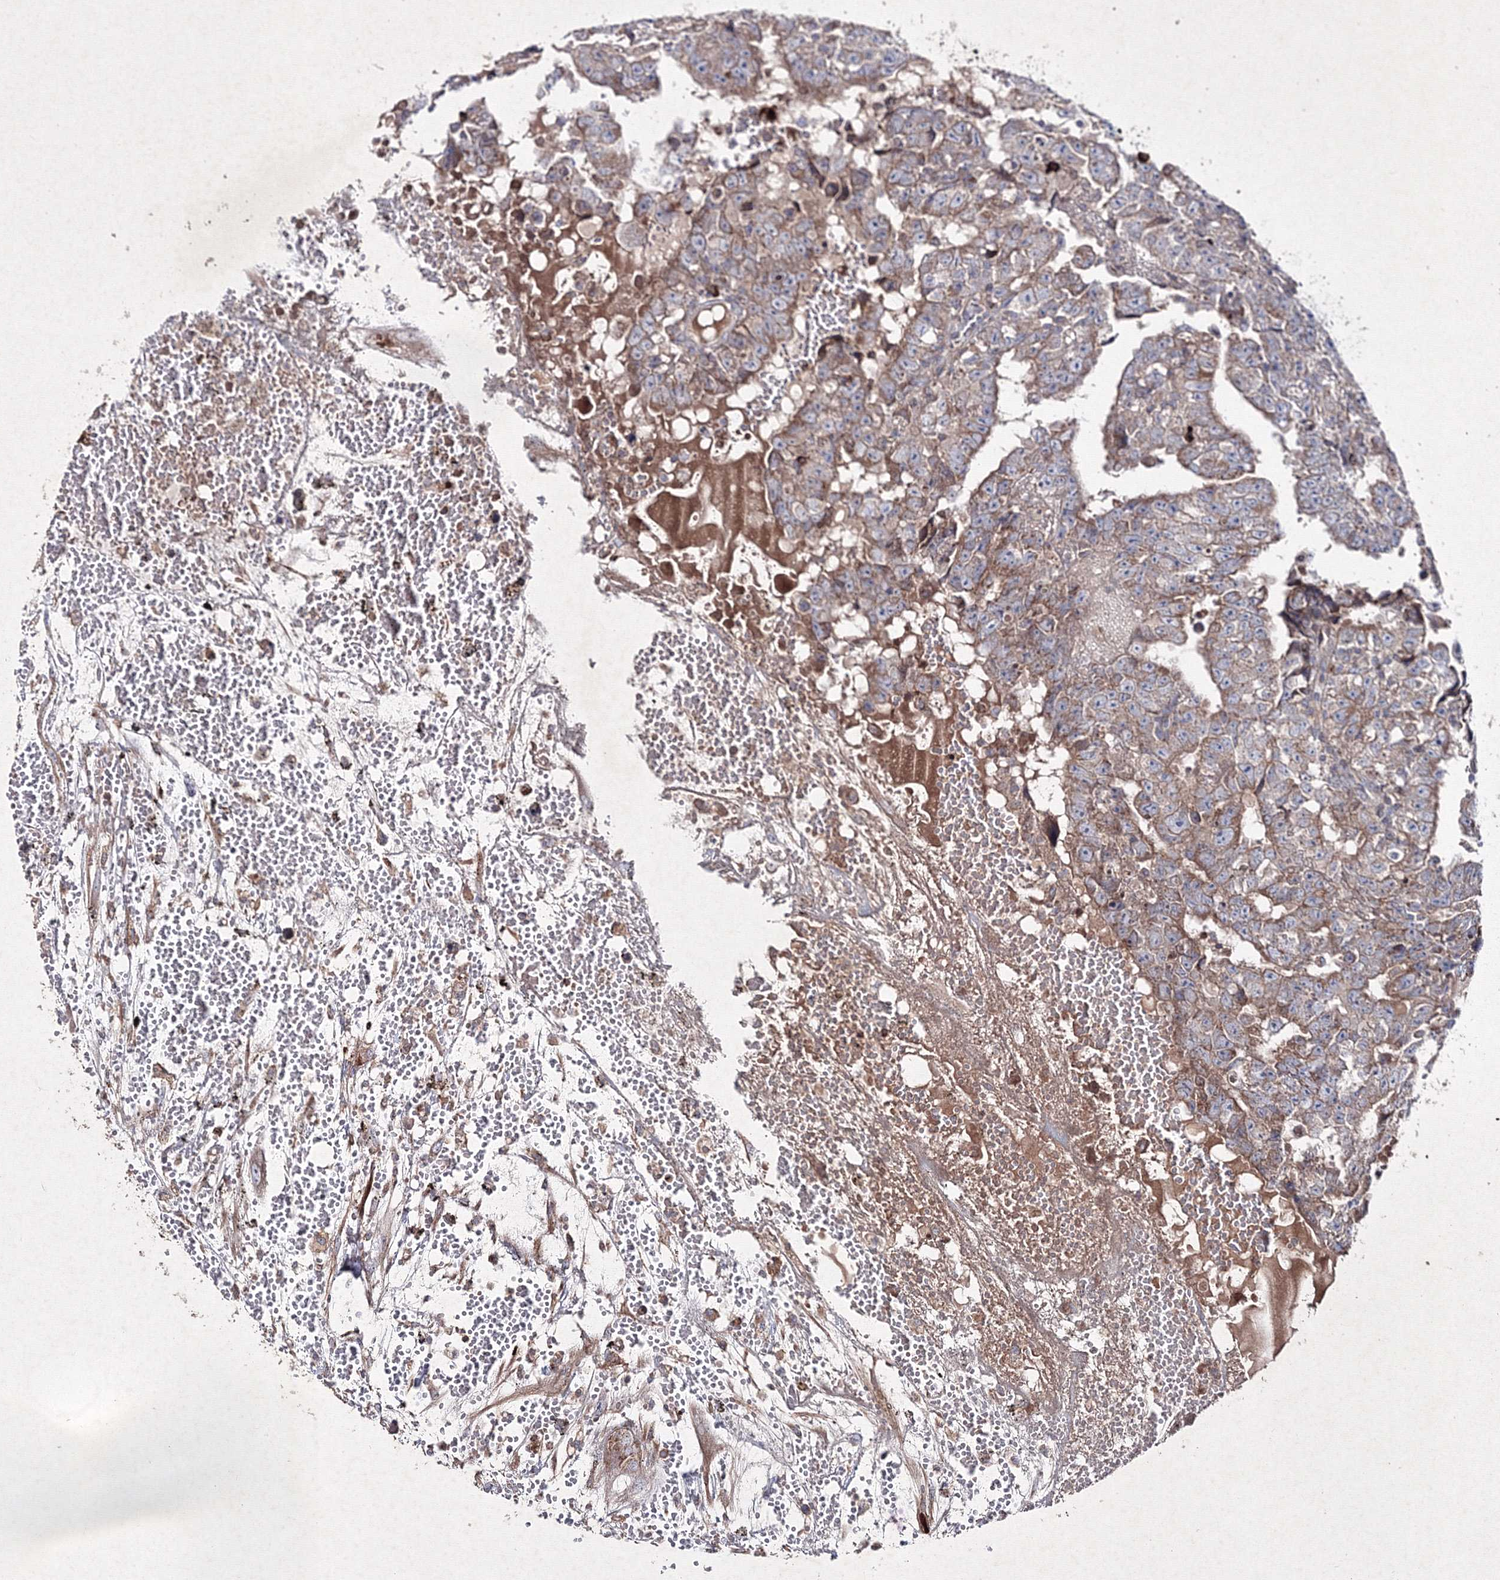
{"staining": {"intensity": "moderate", "quantity": ">75%", "location": "cytoplasmic/membranous"}, "tissue": "testis cancer", "cell_type": "Tumor cells", "image_type": "cancer", "snomed": [{"axis": "morphology", "description": "Carcinoma, Embryonal, NOS"}, {"axis": "topography", "description": "Testis"}], "caption": "DAB (3,3'-diaminobenzidine) immunohistochemical staining of testis embryonal carcinoma displays moderate cytoplasmic/membranous protein expression in approximately >75% of tumor cells. The staining was performed using DAB to visualize the protein expression in brown, while the nuclei were stained in blue with hematoxylin (Magnification: 20x).", "gene": "GFM1", "patient": {"sex": "male", "age": 25}}